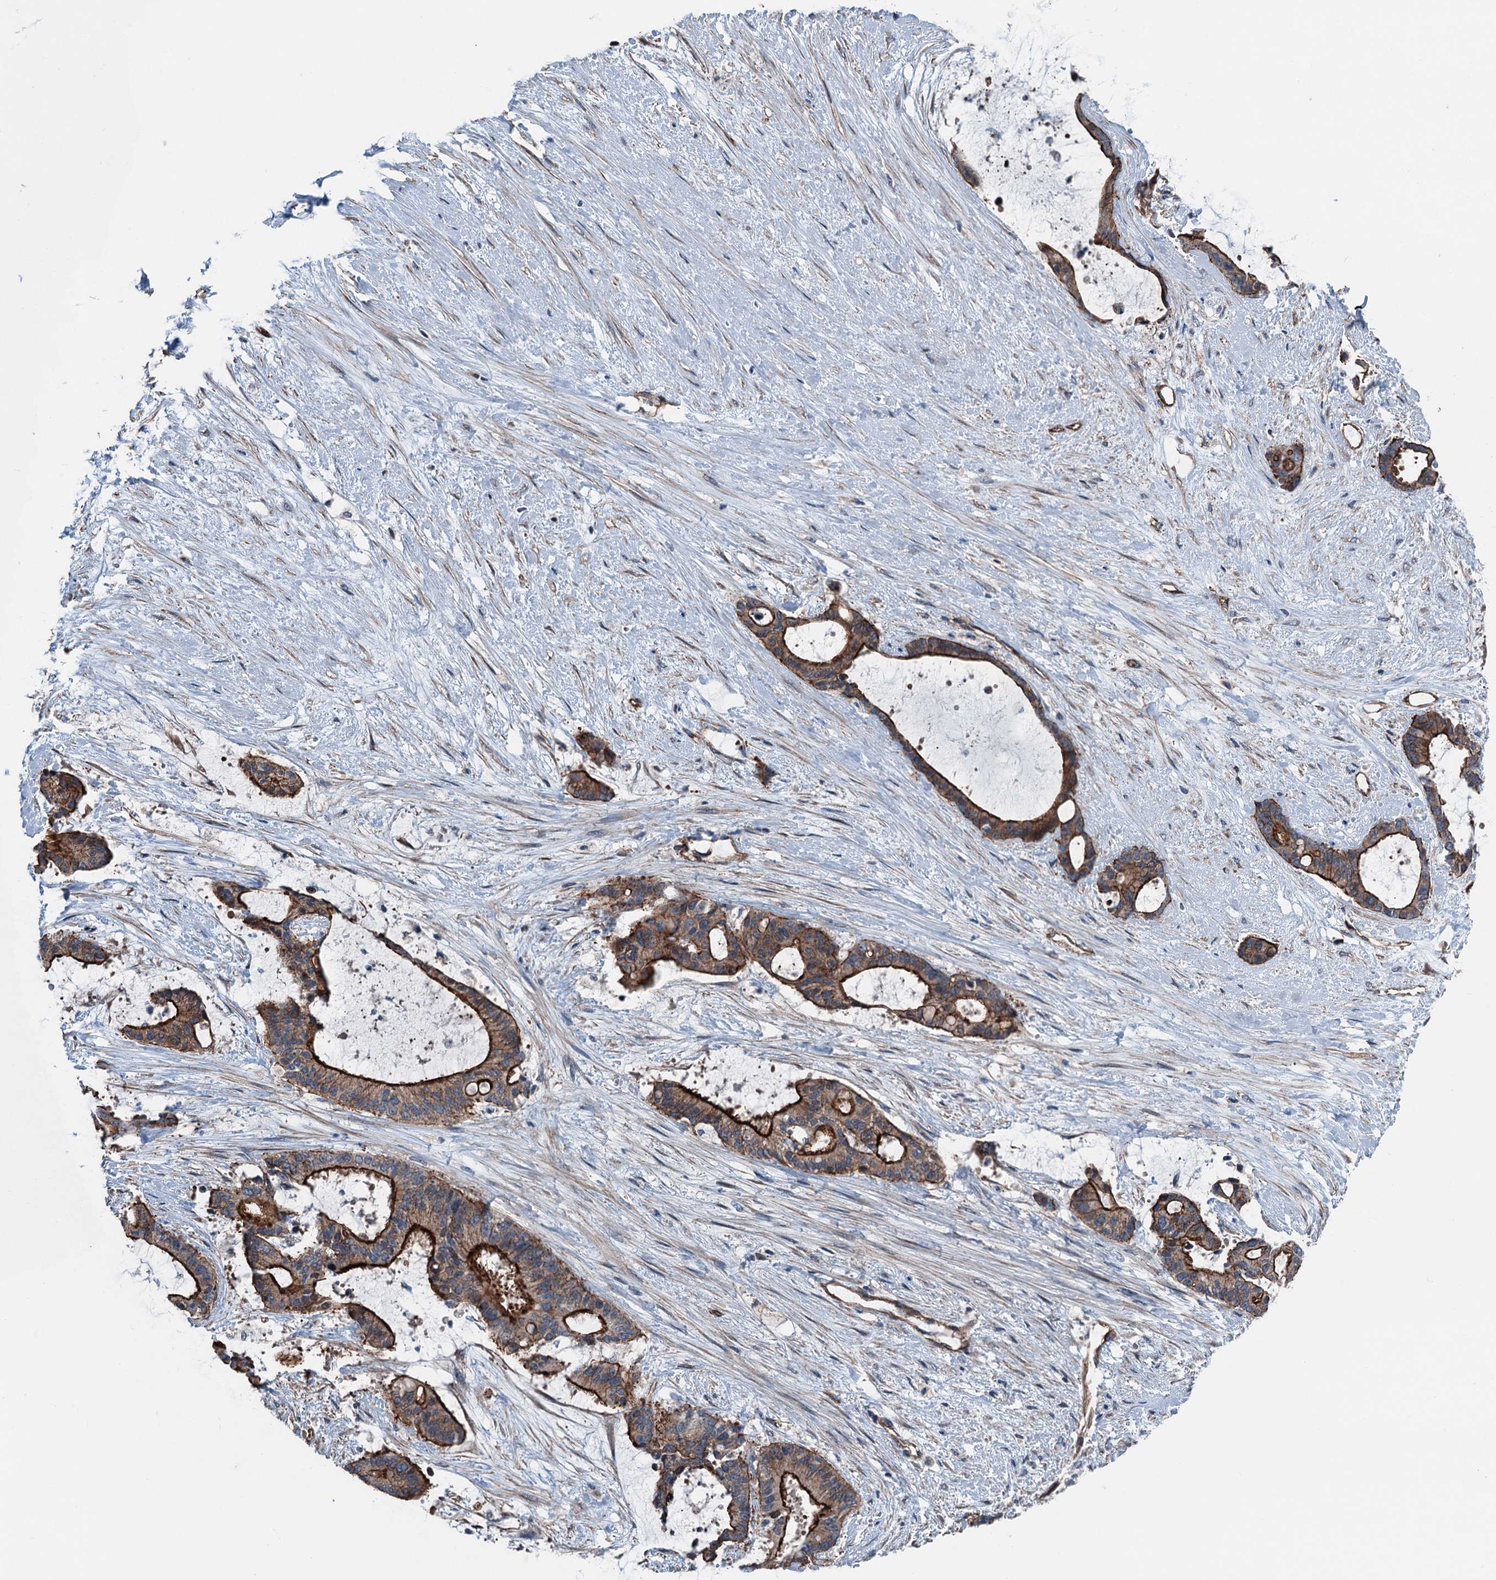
{"staining": {"intensity": "strong", "quantity": ">75%", "location": "cytoplasmic/membranous"}, "tissue": "liver cancer", "cell_type": "Tumor cells", "image_type": "cancer", "snomed": [{"axis": "morphology", "description": "Normal tissue, NOS"}, {"axis": "morphology", "description": "Cholangiocarcinoma"}, {"axis": "topography", "description": "Liver"}, {"axis": "topography", "description": "Peripheral nerve tissue"}], "caption": "Protein expression analysis of liver cancer (cholangiocarcinoma) exhibits strong cytoplasmic/membranous positivity in approximately >75% of tumor cells. The staining was performed using DAB (3,3'-diaminobenzidine) to visualize the protein expression in brown, while the nuclei were stained in blue with hematoxylin (Magnification: 20x).", "gene": "NMRAL1", "patient": {"sex": "female", "age": 73}}